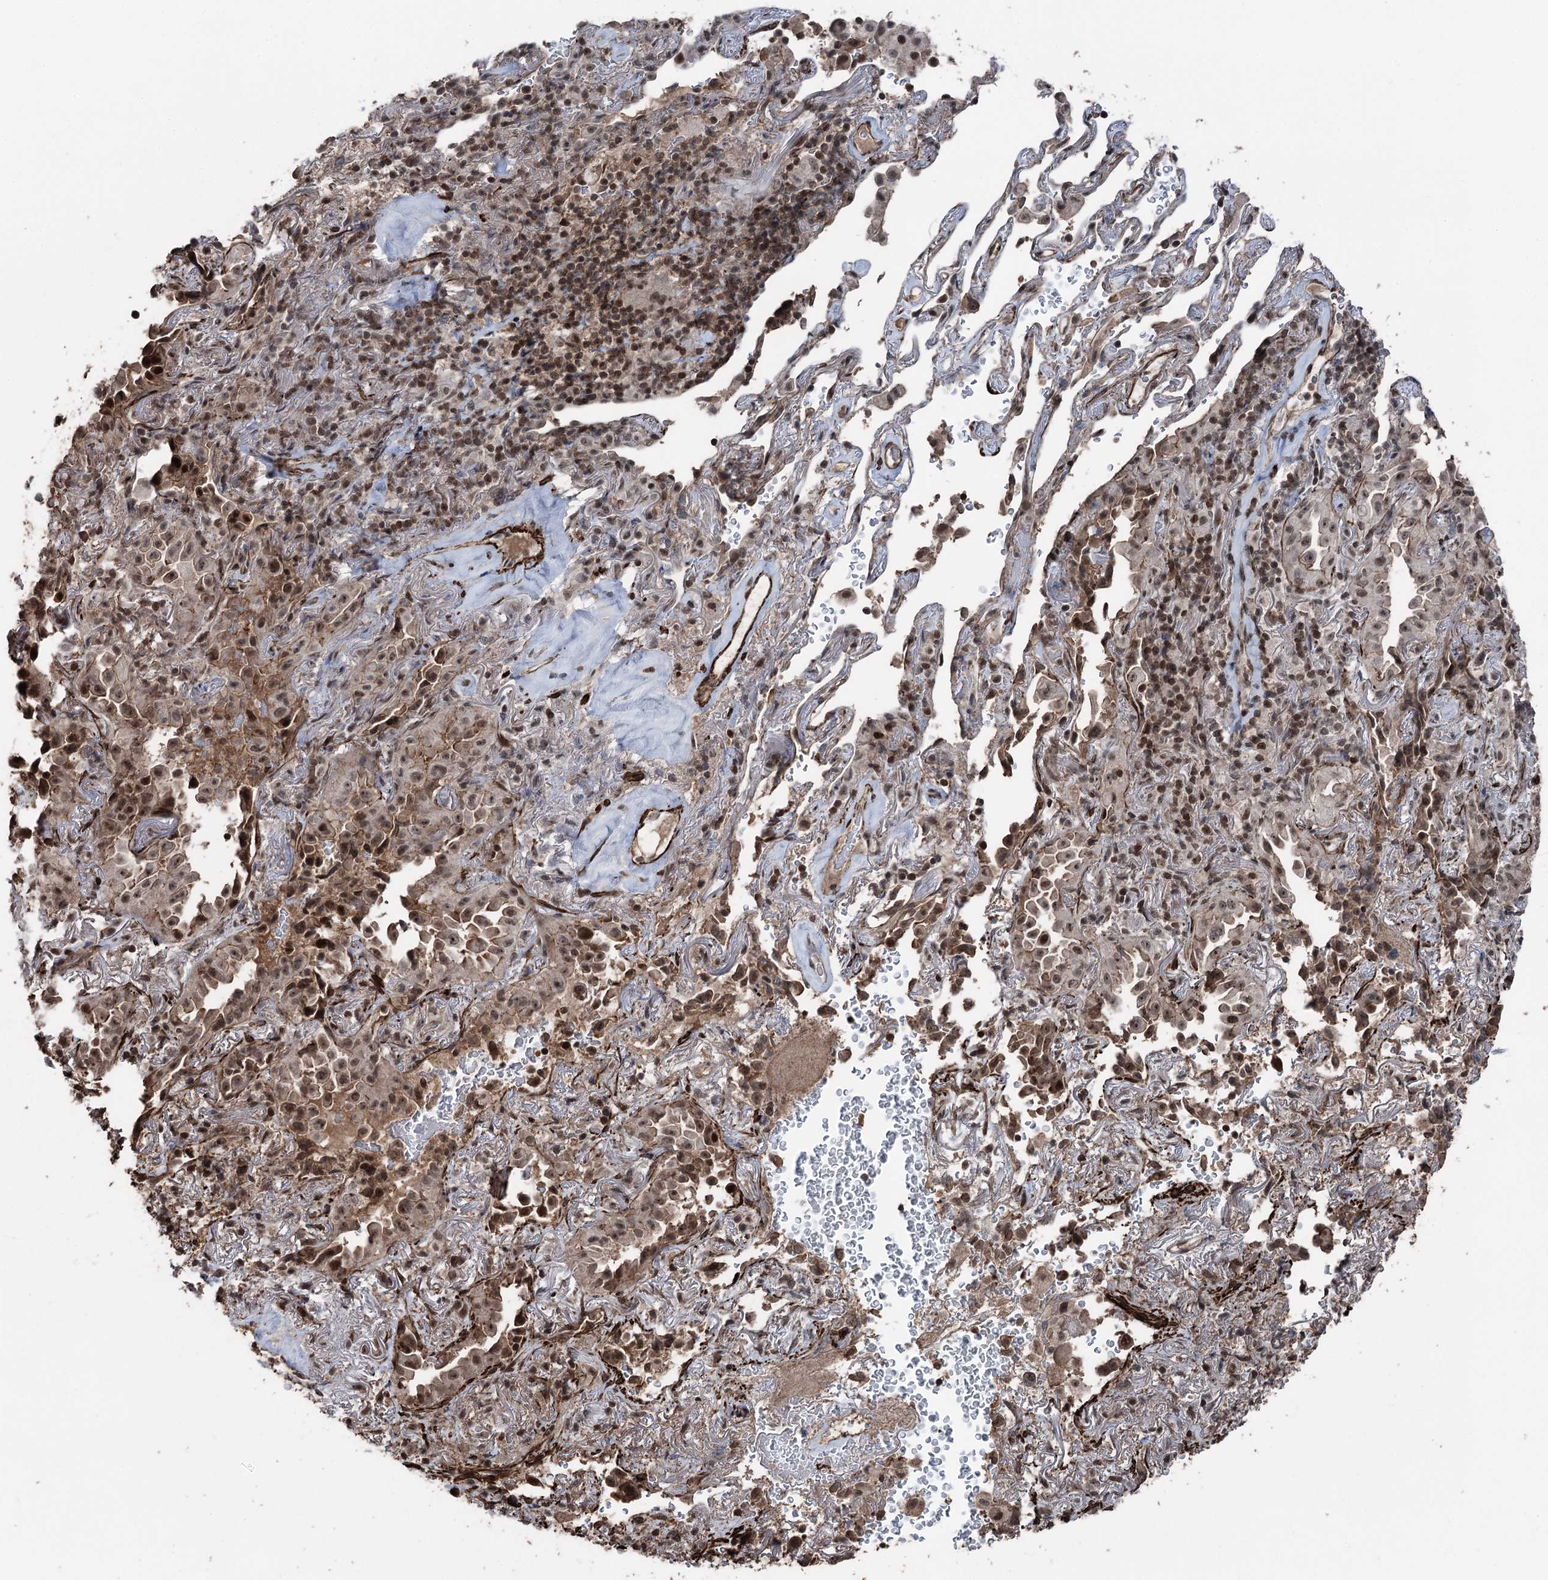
{"staining": {"intensity": "moderate", "quantity": ">75%", "location": "cytoplasmic/membranous,nuclear"}, "tissue": "lung cancer", "cell_type": "Tumor cells", "image_type": "cancer", "snomed": [{"axis": "morphology", "description": "Adenocarcinoma, NOS"}, {"axis": "topography", "description": "Lung"}], "caption": "Immunohistochemical staining of adenocarcinoma (lung) exhibits moderate cytoplasmic/membranous and nuclear protein staining in approximately >75% of tumor cells.", "gene": "CCDC82", "patient": {"sex": "female", "age": 69}}